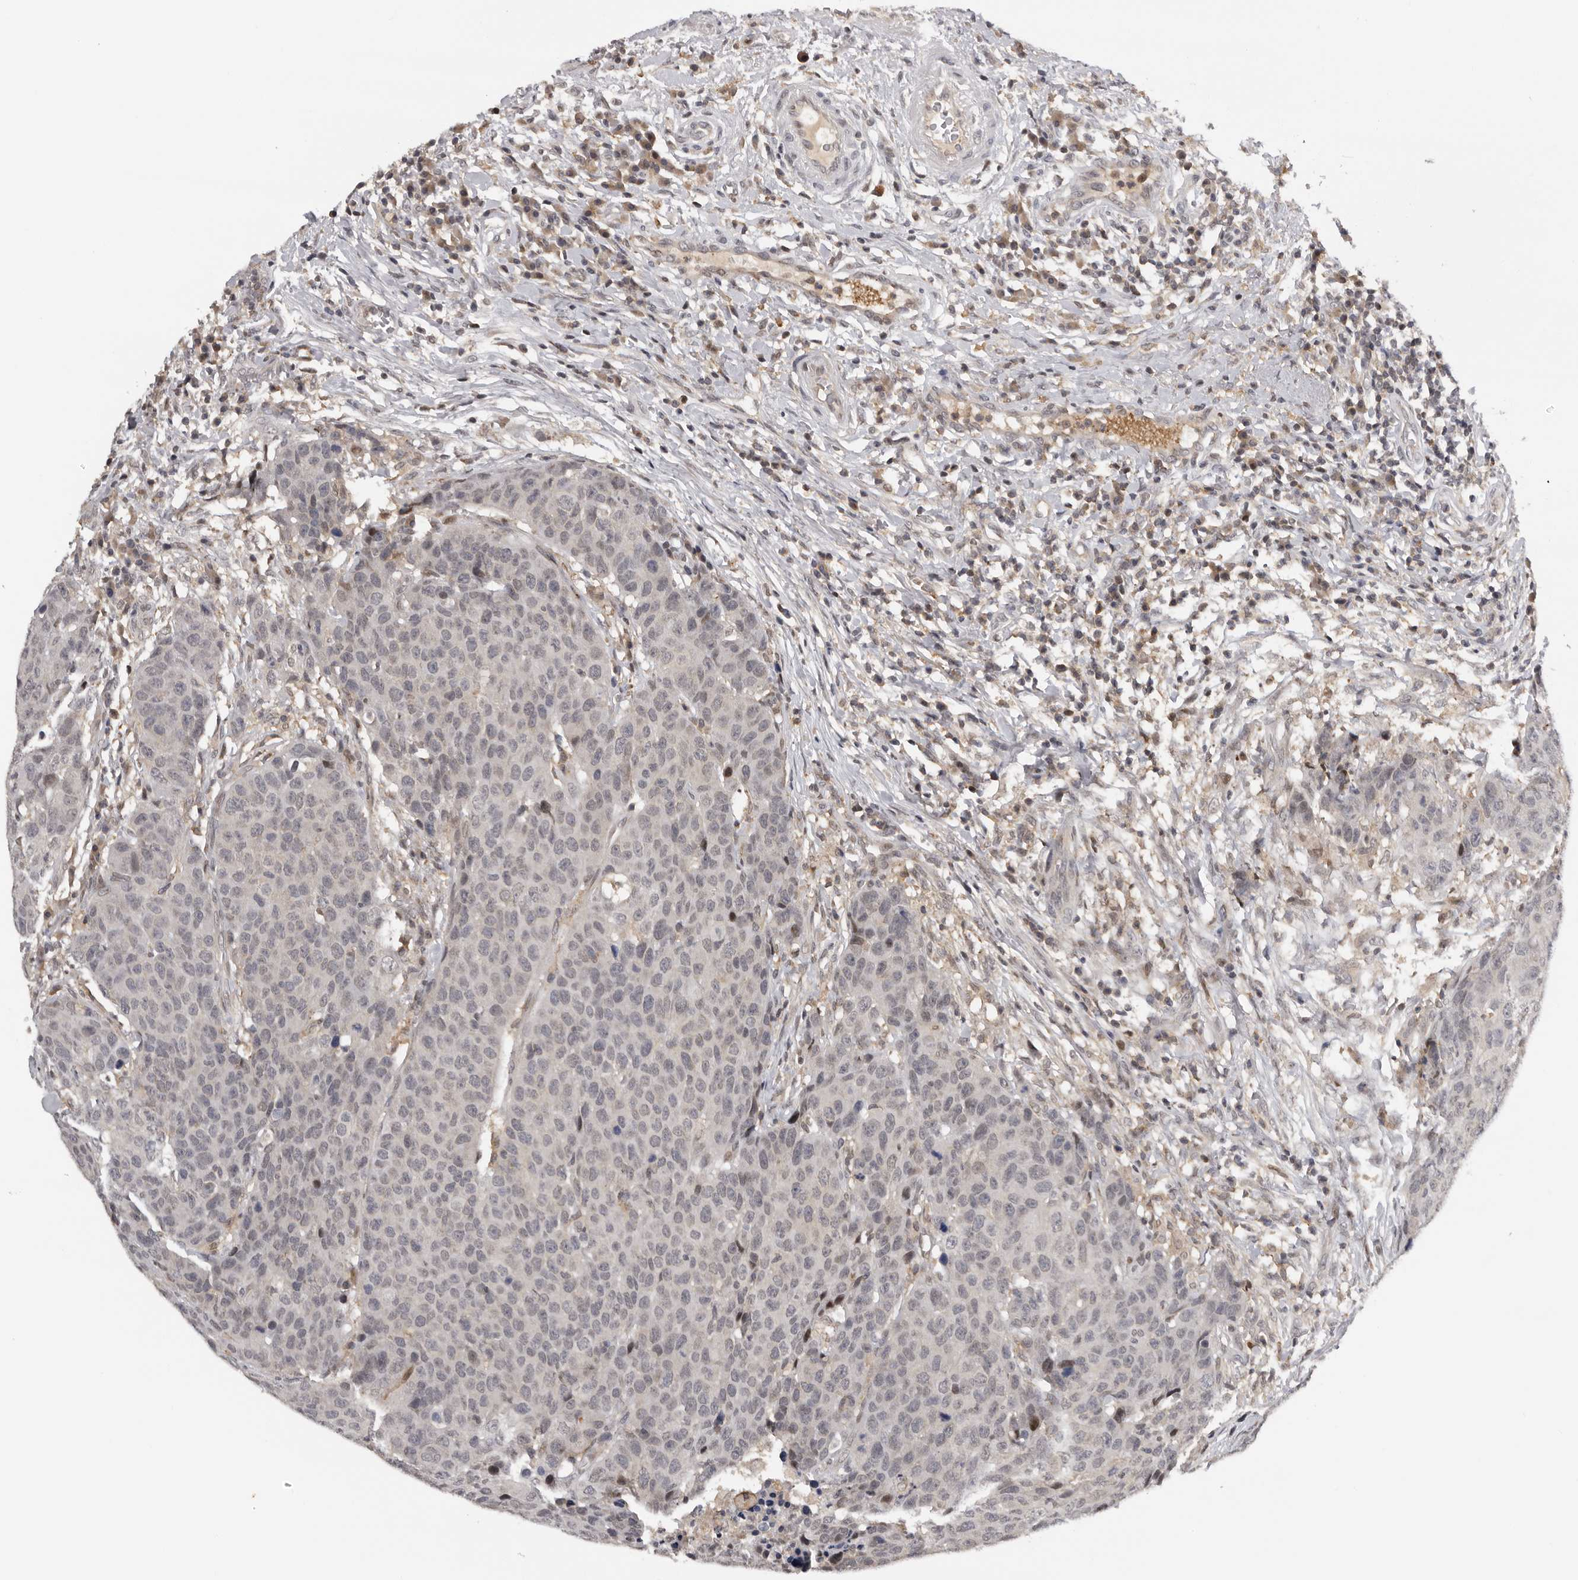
{"staining": {"intensity": "negative", "quantity": "none", "location": "none"}, "tissue": "head and neck cancer", "cell_type": "Tumor cells", "image_type": "cancer", "snomed": [{"axis": "morphology", "description": "Squamous cell carcinoma, NOS"}, {"axis": "topography", "description": "Head-Neck"}], "caption": "An immunohistochemistry (IHC) histopathology image of squamous cell carcinoma (head and neck) is shown. There is no staining in tumor cells of squamous cell carcinoma (head and neck). (DAB IHC with hematoxylin counter stain).", "gene": "KIF2B", "patient": {"sex": "male", "age": 66}}